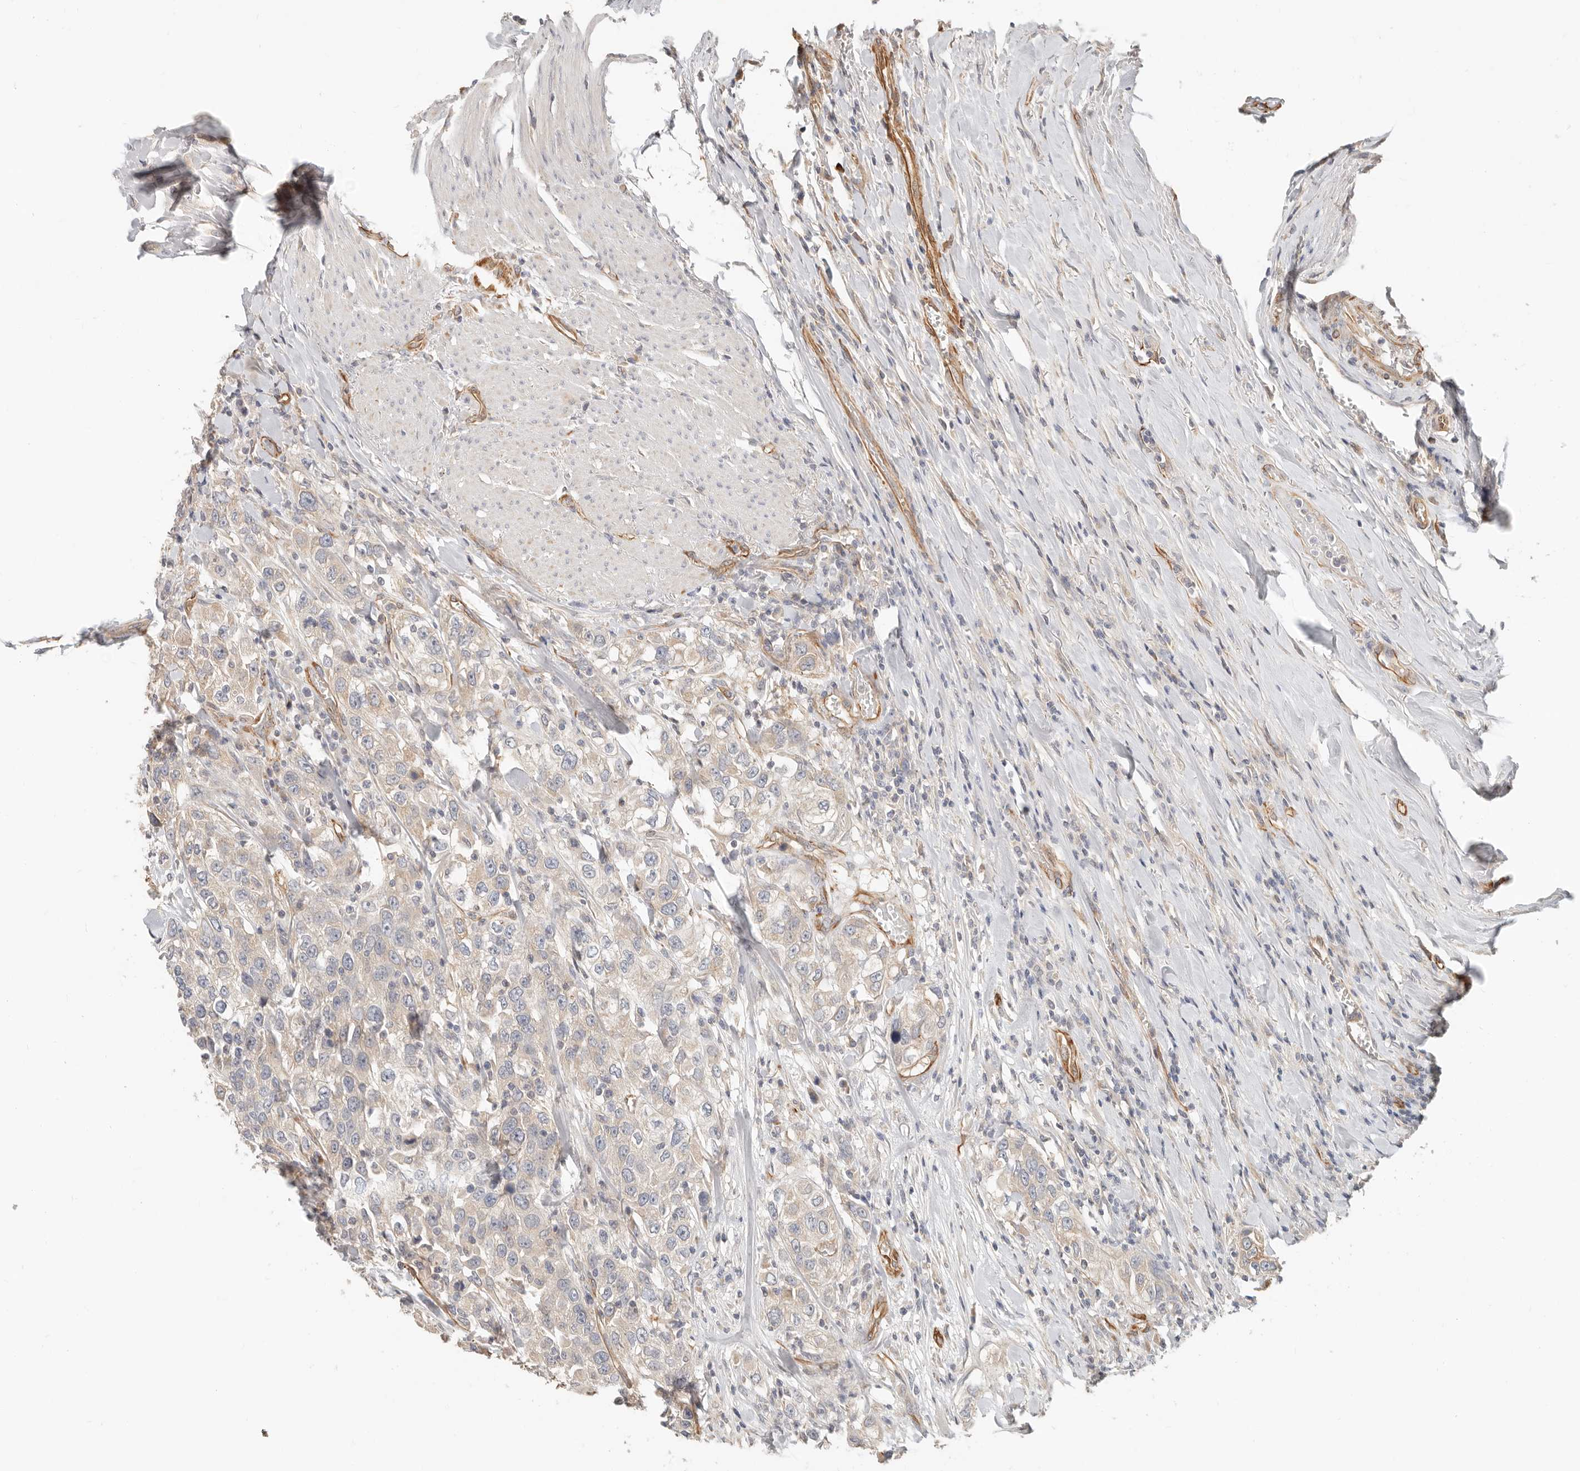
{"staining": {"intensity": "negative", "quantity": "none", "location": "none"}, "tissue": "urothelial cancer", "cell_type": "Tumor cells", "image_type": "cancer", "snomed": [{"axis": "morphology", "description": "Urothelial carcinoma, High grade"}, {"axis": "topography", "description": "Urinary bladder"}], "caption": "Tumor cells are negative for protein expression in human urothelial cancer. (DAB (3,3'-diaminobenzidine) IHC, high magnification).", "gene": "SPRING1", "patient": {"sex": "female", "age": 80}}